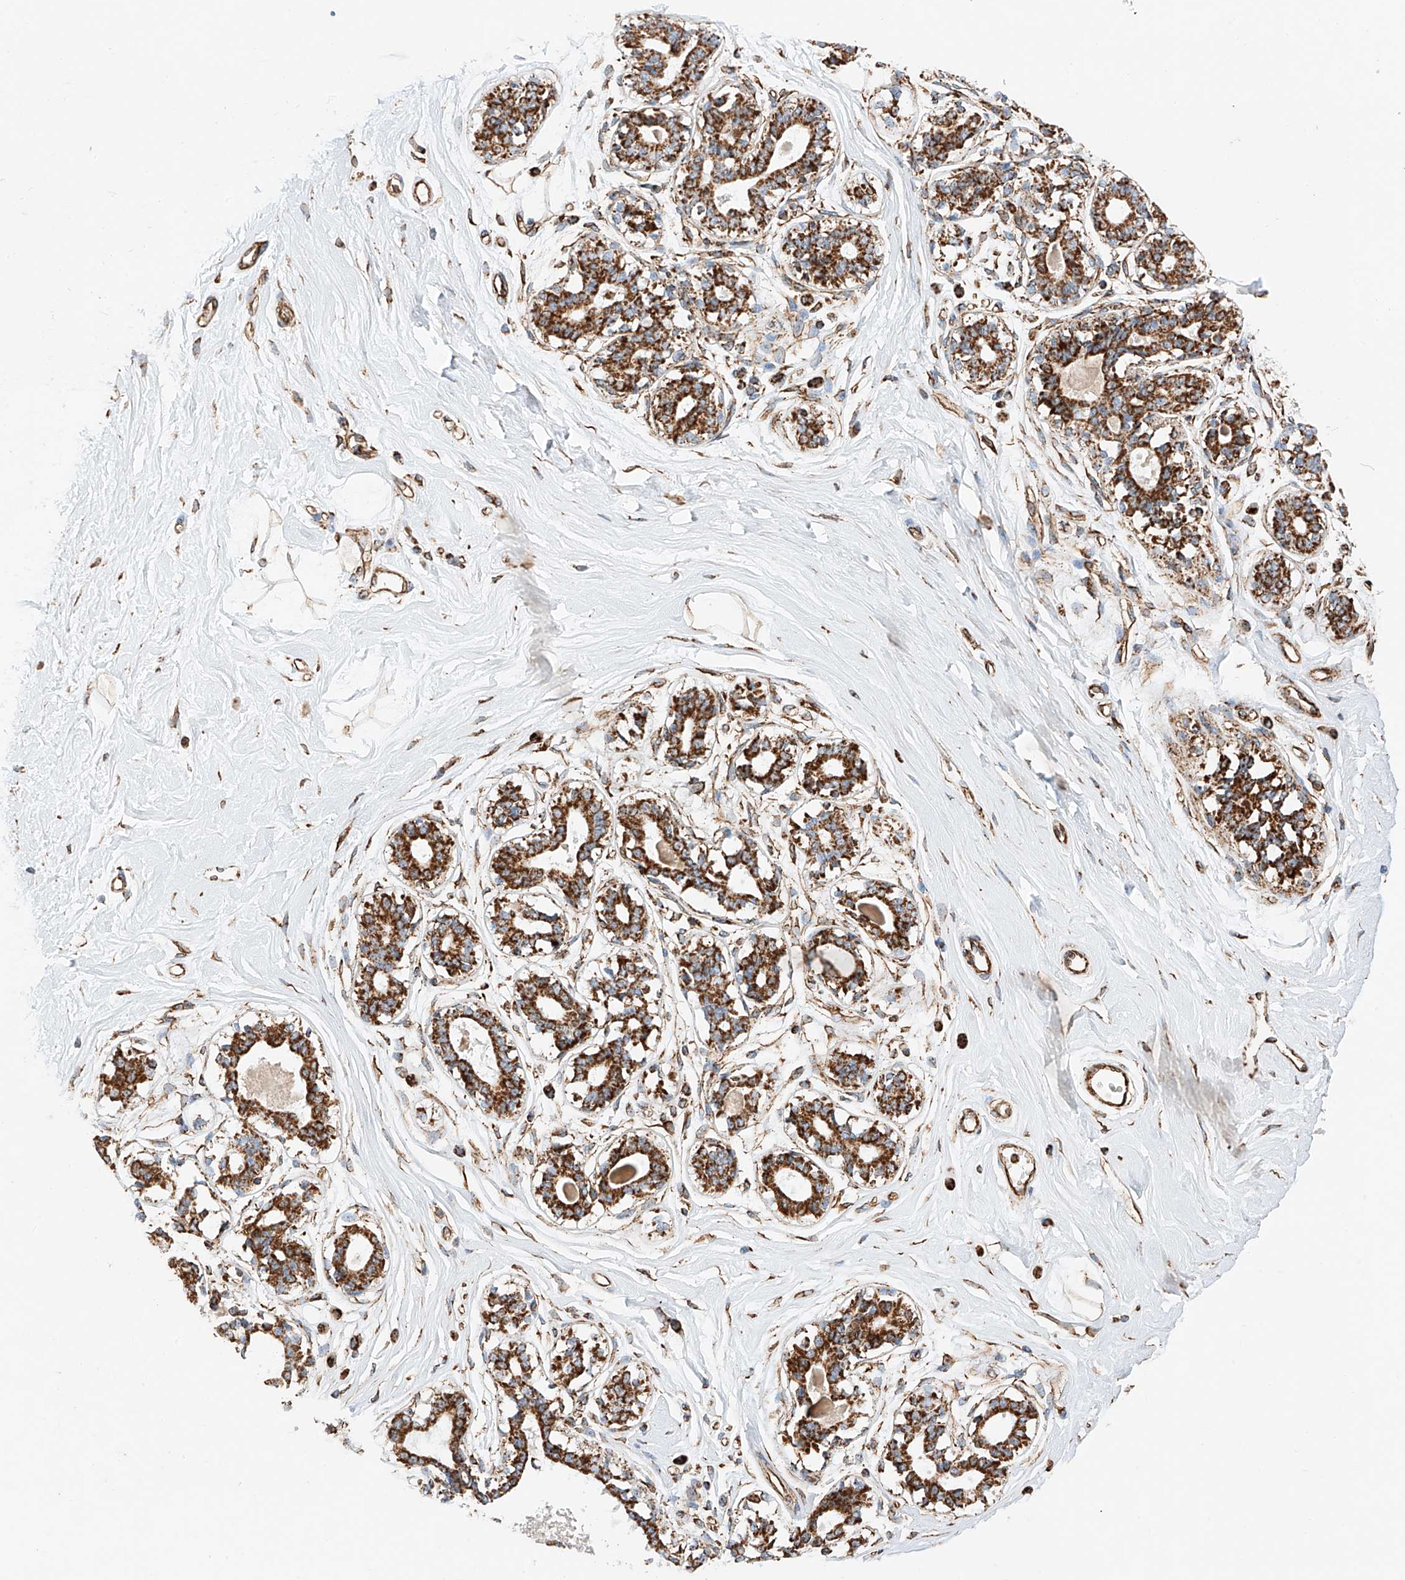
{"staining": {"intensity": "weak", "quantity": ">75%", "location": "cytoplasmic/membranous"}, "tissue": "breast", "cell_type": "Adipocytes", "image_type": "normal", "snomed": [{"axis": "morphology", "description": "Normal tissue, NOS"}, {"axis": "topography", "description": "Breast"}], "caption": "Immunohistochemical staining of normal breast displays >75% levels of weak cytoplasmic/membranous protein positivity in about >75% of adipocytes. The protein is shown in brown color, while the nuclei are stained blue.", "gene": "NDUFV3", "patient": {"sex": "female", "age": 45}}